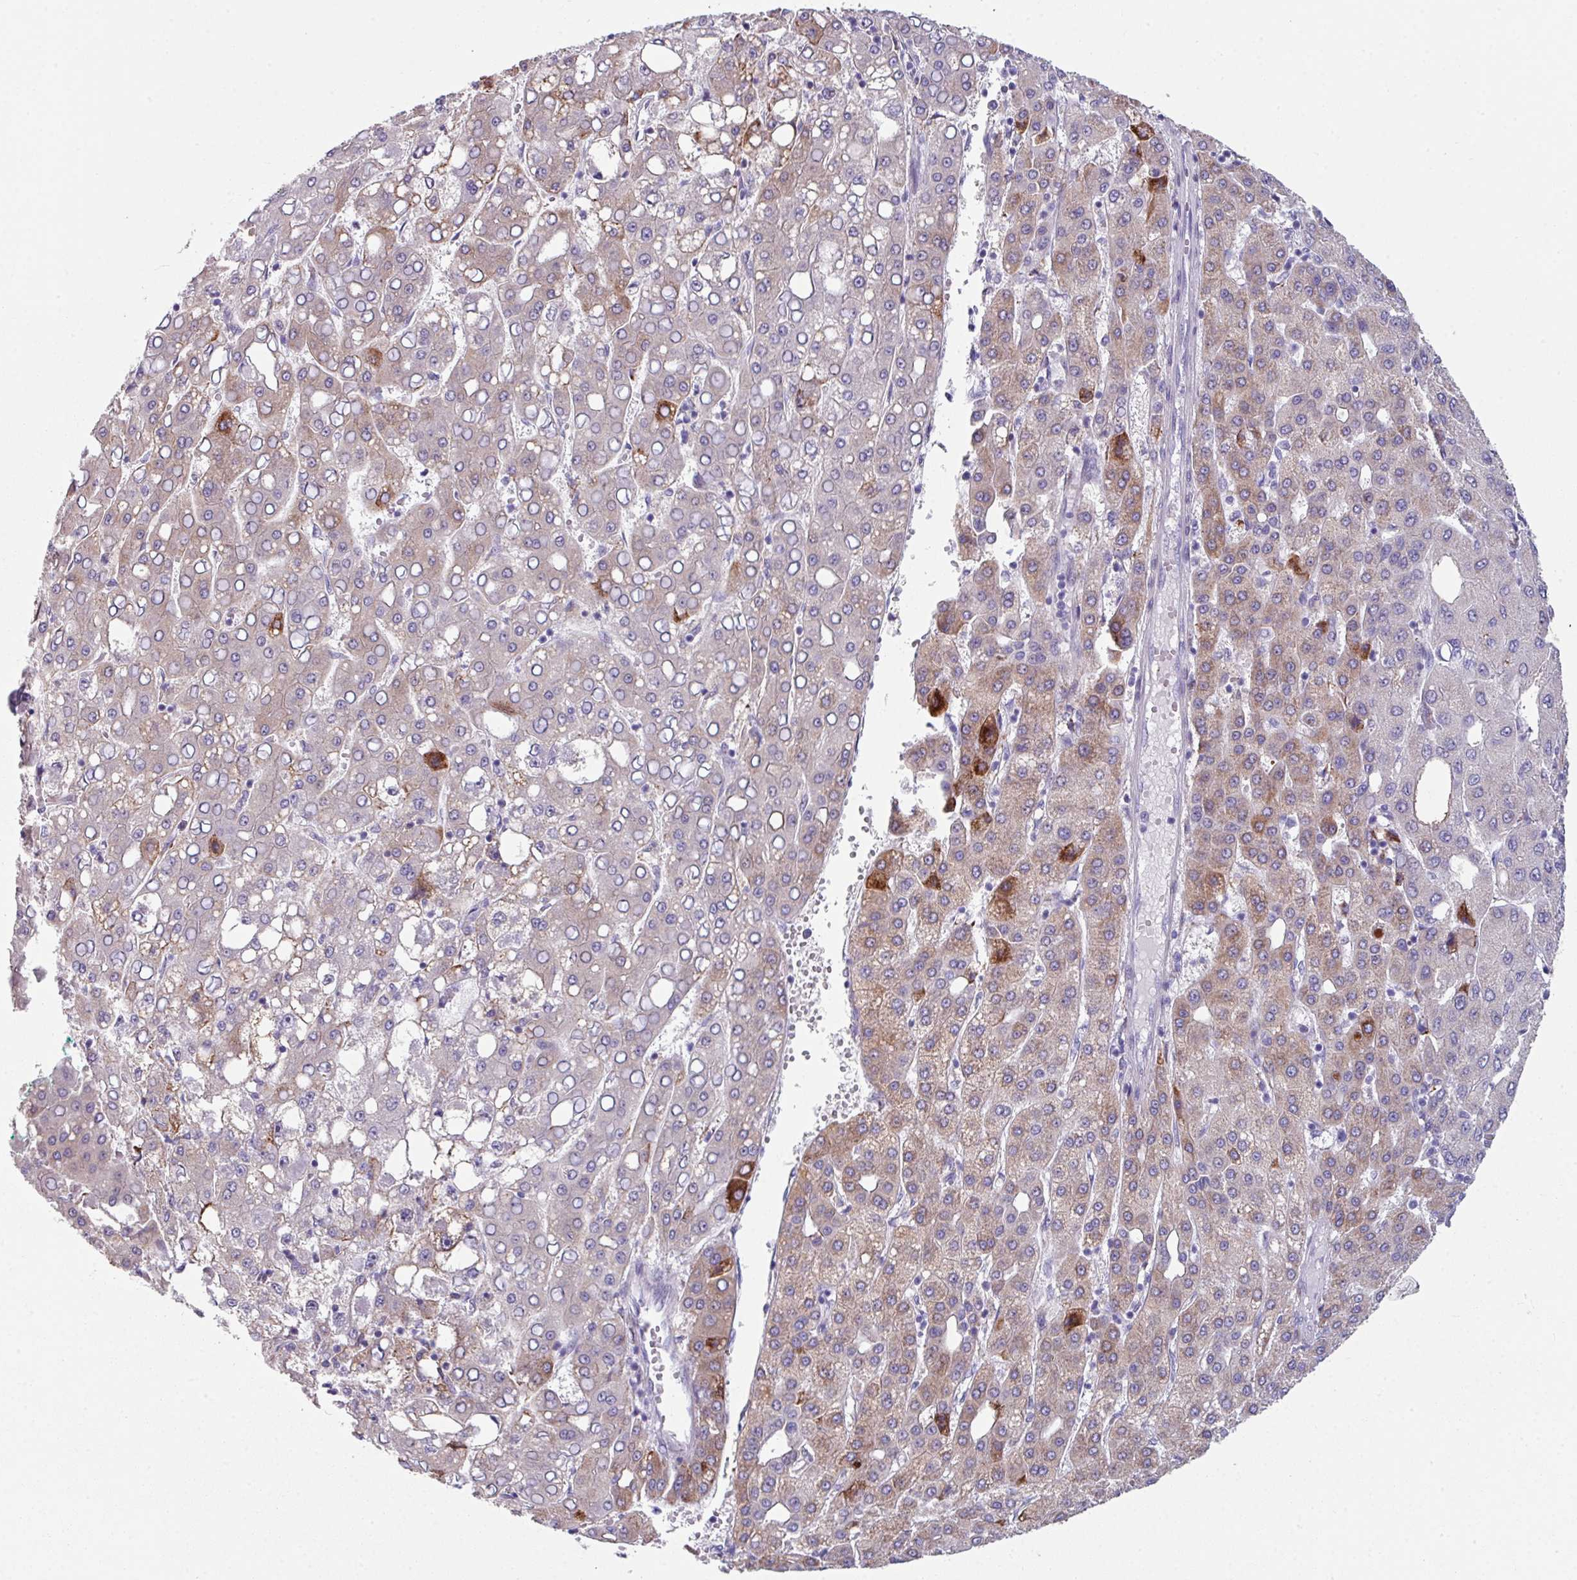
{"staining": {"intensity": "moderate", "quantity": "<25%", "location": "cytoplasmic/membranous"}, "tissue": "liver cancer", "cell_type": "Tumor cells", "image_type": "cancer", "snomed": [{"axis": "morphology", "description": "Carcinoma, Hepatocellular, NOS"}, {"axis": "topography", "description": "Liver"}], "caption": "Tumor cells exhibit low levels of moderate cytoplasmic/membranous expression in approximately <25% of cells in human liver cancer (hepatocellular carcinoma).", "gene": "BMS1", "patient": {"sex": "male", "age": 65}}